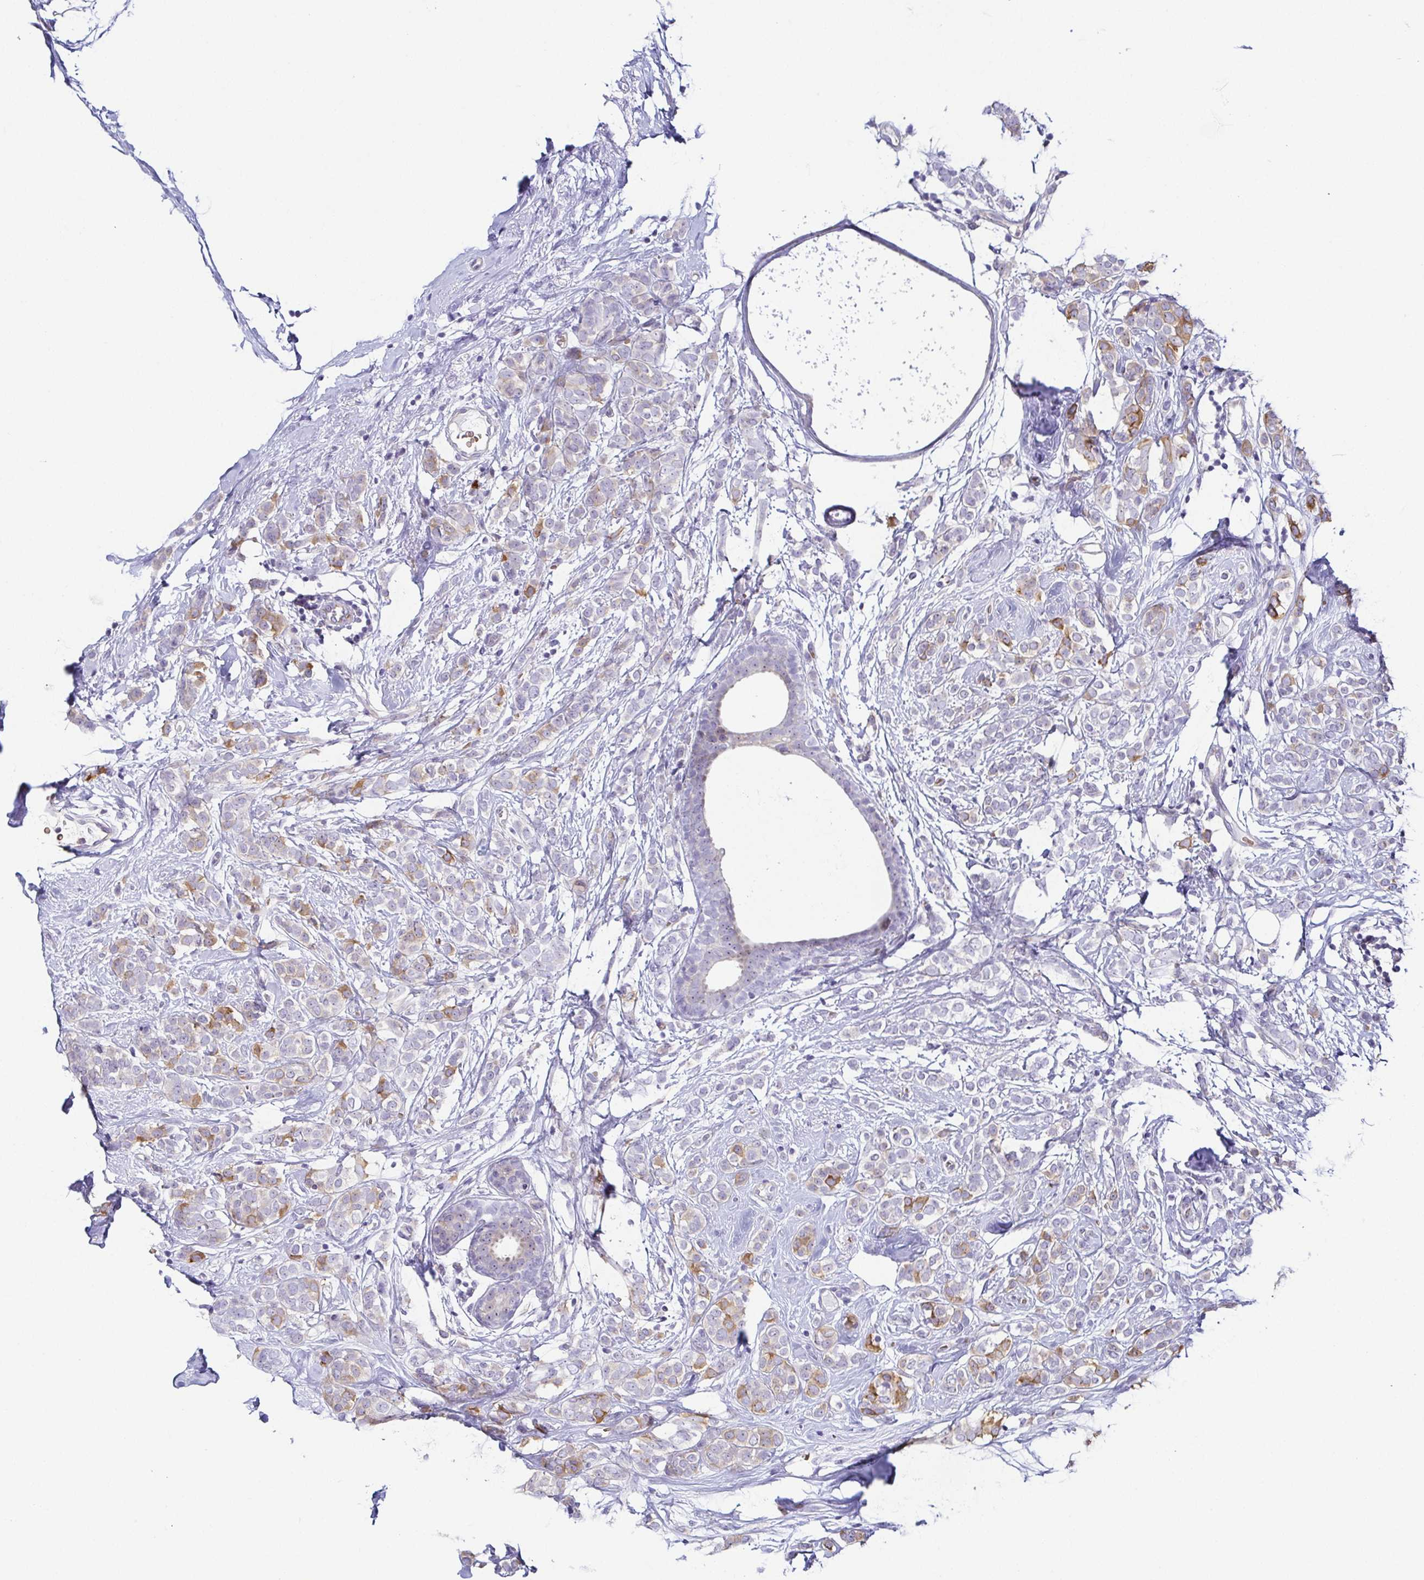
{"staining": {"intensity": "moderate", "quantity": "25%-75%", "location": "cytoplasmic/membranous"}, "tissue": "breast cancer", "cell_type": "Tumor cells", "image_type": "cancer", "snomed": [{"axis": "morphology", "description": "Lobular carcinoma"}, {"axis": "topography", "description": "Breast"}], "caption": "About 25%-75% of tumor cells in human breast cancer (lobular carcinoma) demonstrate moderate cytoplasmic/membranous protein positivity as visualized by brown immunohistochemical staining.", "gene": "FAM162B", "patient": {"sex": "female", "age": 49}}